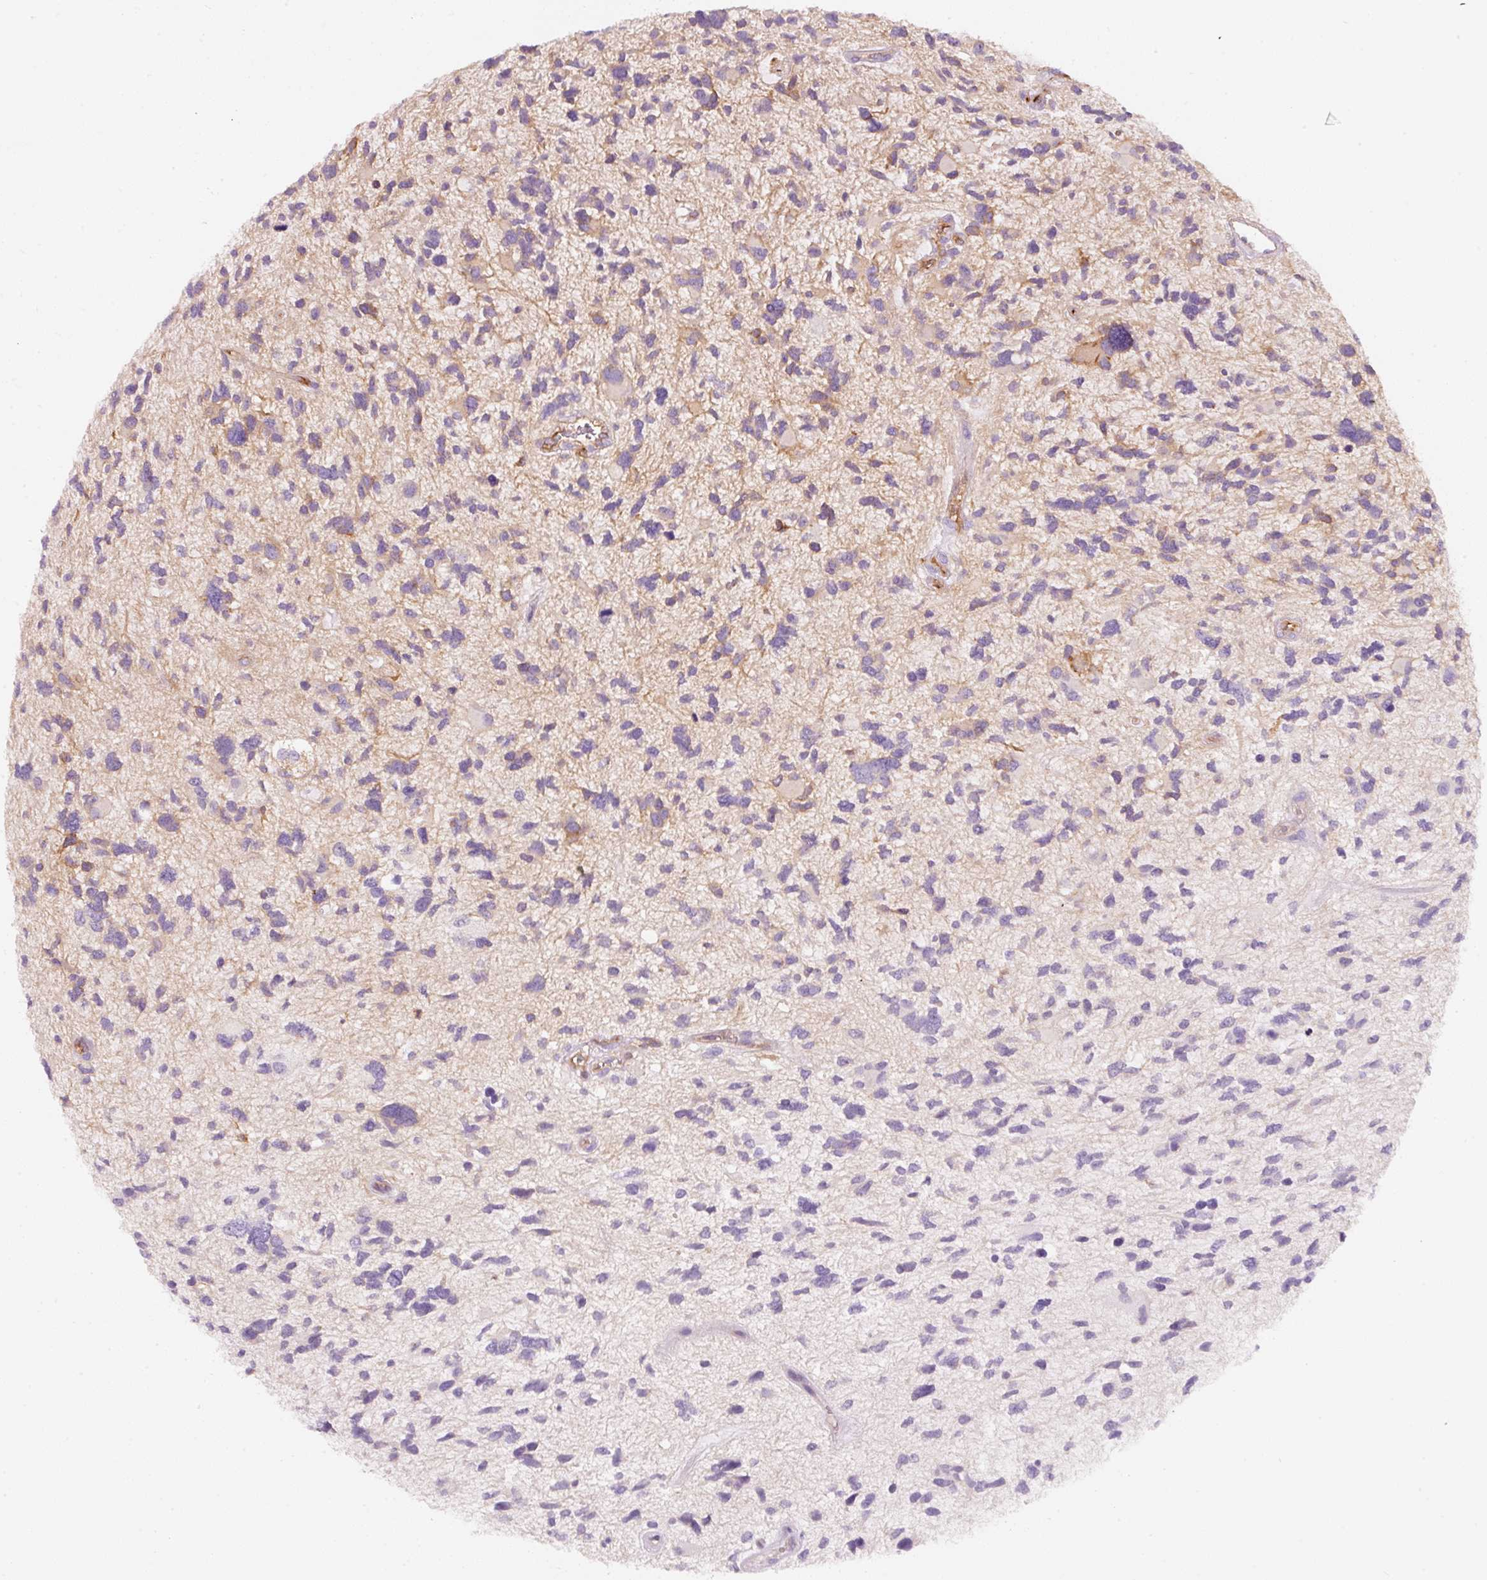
{"staining": {"intensity": "negative", "quantity": "none", "location": "none"}, "tissue": "glioma", "cell_type": "Tumor cells", "image_type": "cancer", "snomed": [{"axis": "morphology", "description": "Glioma, malignant, High grade"}, {"axis": "topography", "description": "Brain"}], "caption": "Protein analysis of glioma shows no significant staining in tumor cells.", "gene": "IQGAP2", "patient": {"sex": "female", "age": 11}}